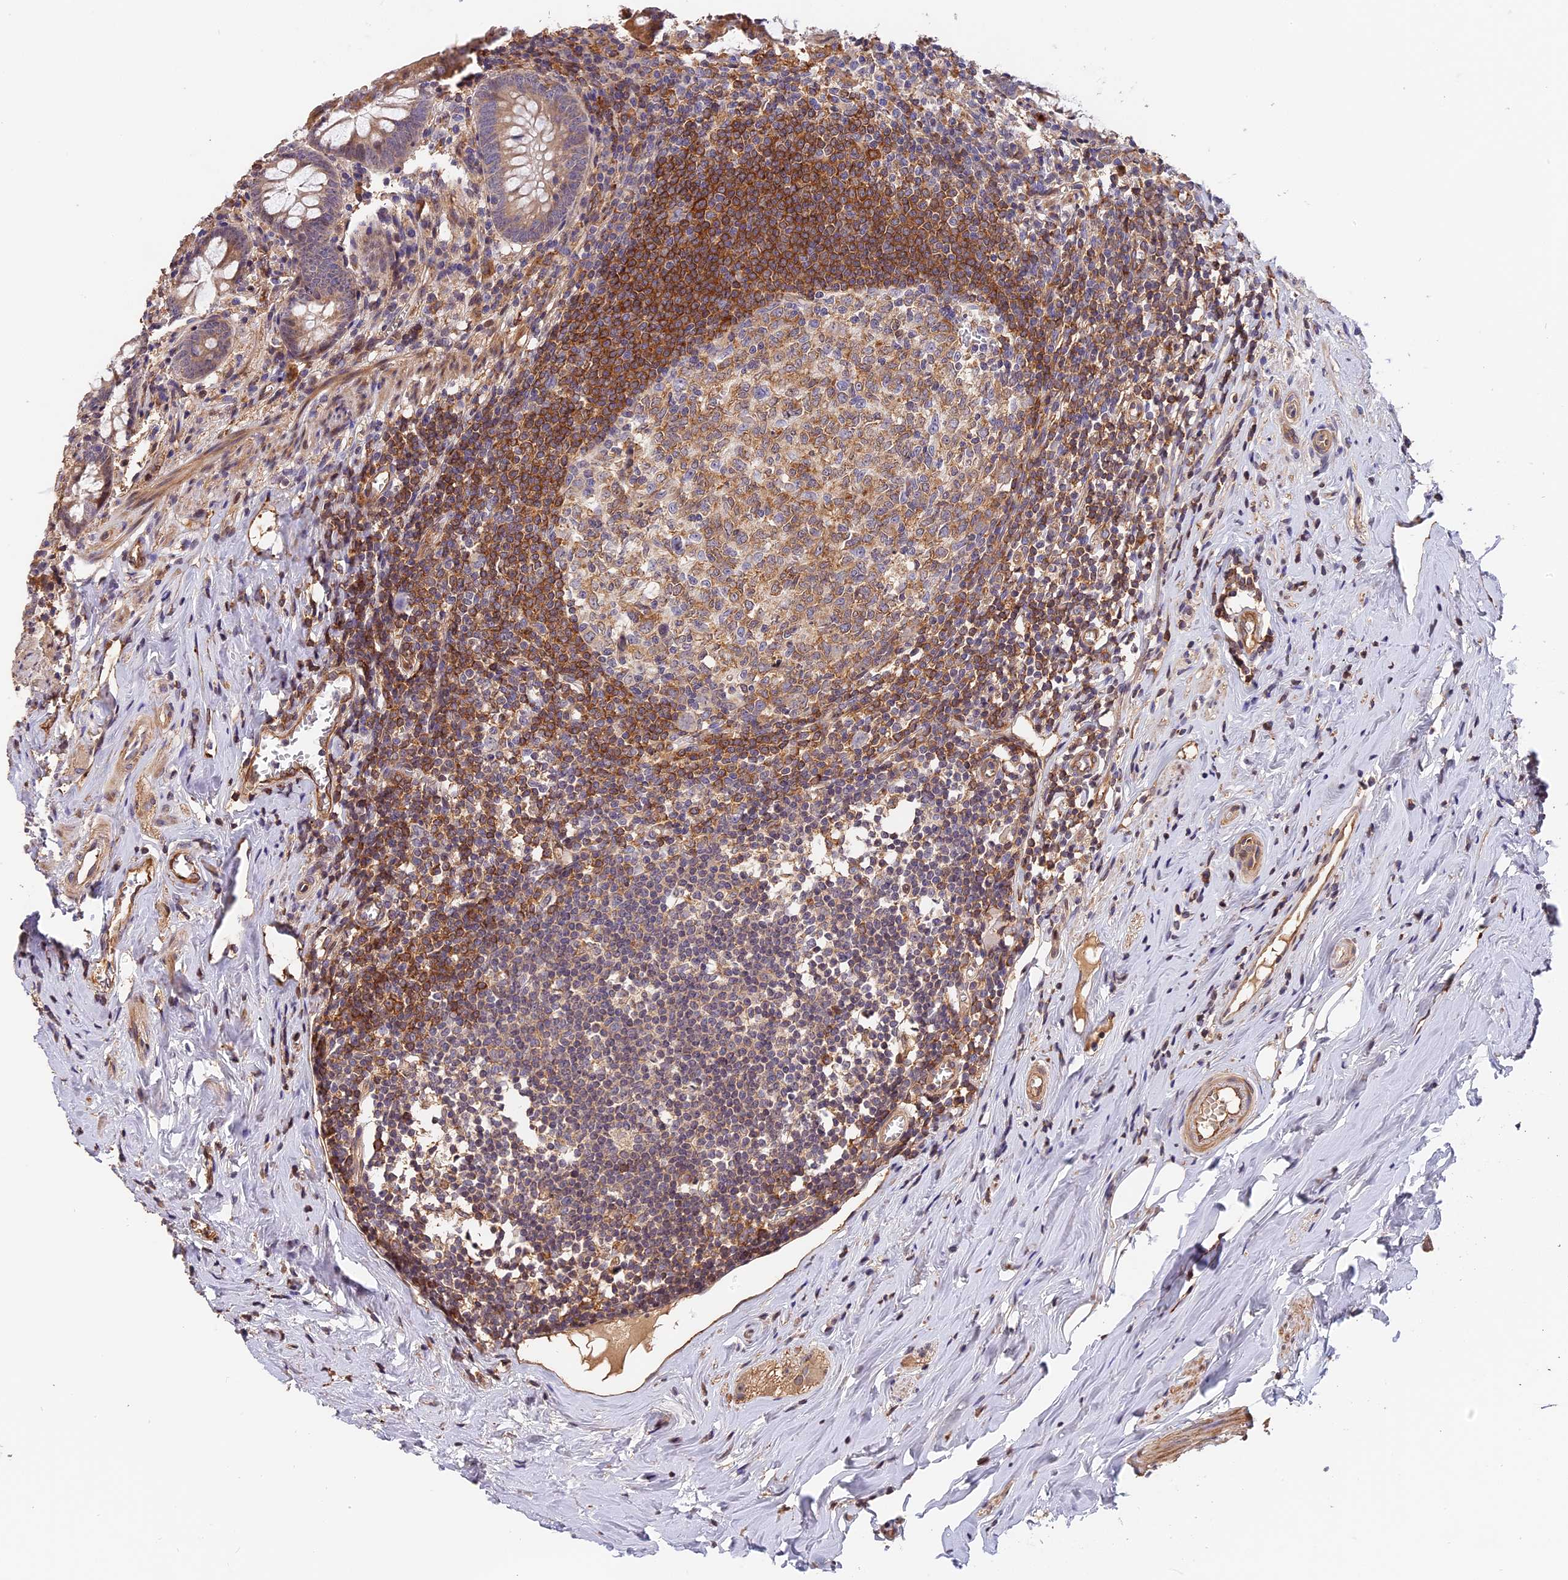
{"staining": {"intensity": "moderate", "quantity": ">75%", "location": "cytoplasmic/membranous"}, "tissue": "appendix", "cell_type": "Glandular cells", "image_type": "normal", "snomed": [{"axis": "morphology", "description": "Normal tissue, NOS"}, {"axis": "topography", "description": "Appendix"}], "caption": "Appendix was stained to show a protein in brown. There is medium levels of moderate cytoplasmic/membranous expression in approximately >75% of glandular cells. Immunohistochemistry (ihc) stains the protein in brown and the nuclei are stained blue.", "gene": "ARHGAP17", "patient": {"sex": "female", "age": 51}}